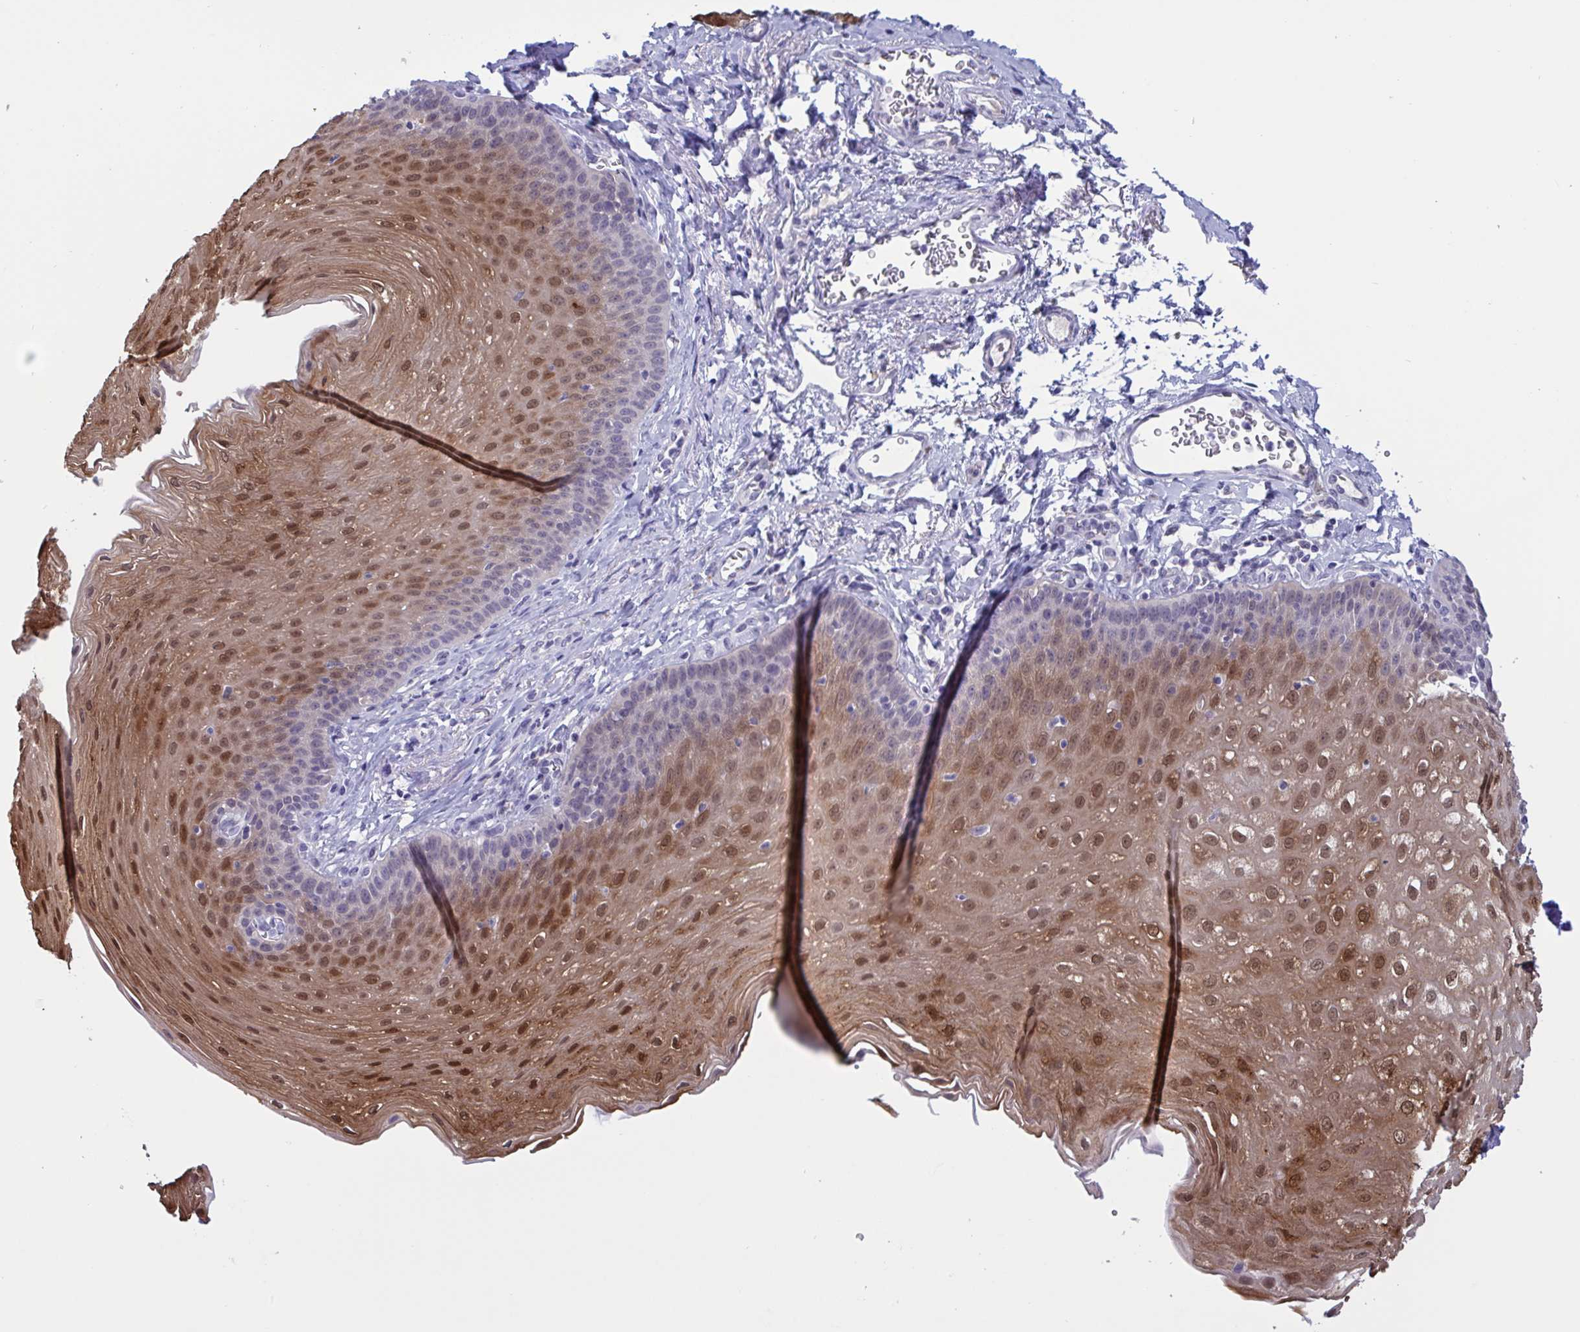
{"staining": {"intensity": "moderate", "quantity": "25%-75%", "location": "cytoplasmic/membranous,nuclear"}, "tissue": "esophagus", "cell_type": "Squamous epithelial cells", "image_type": "normal", "snomed": [{"axis": "morphology", "description": "Normal tissue, NOS"}, {"axis": "topography", "description": "Esophagus"}], "caption": "Immunohistochemistry image of normal human esophagus stained for a protein (brown), which displays medium levels of moderate cytoplasmic/membranous,nuclear expression in approximately 25%-75% of squamous epithelial cells.", "gene": "SERPINB13", "patient": {"sex": "female", "age": 81}}